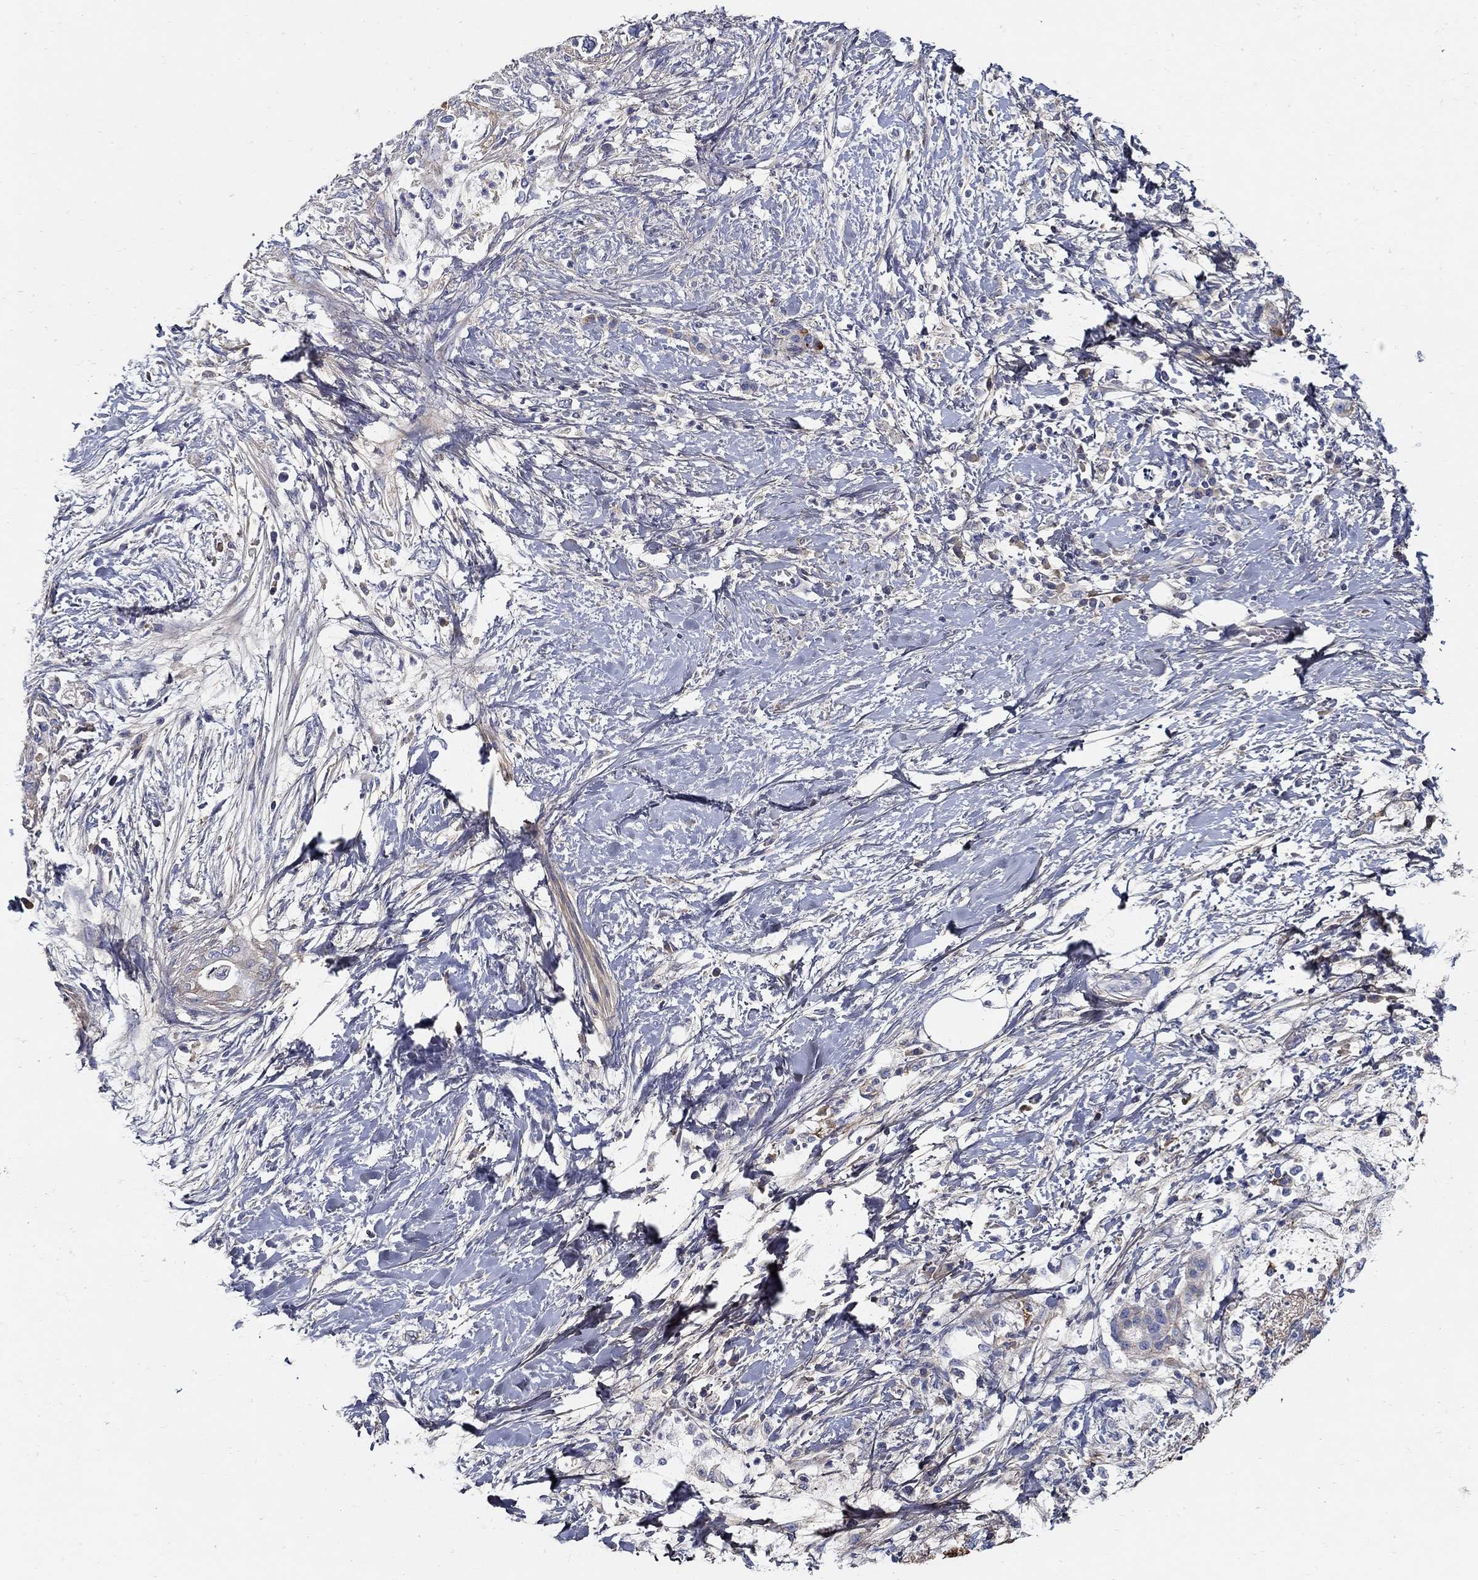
{"staining": {"intensity": "negative", "quantity": "none", "location": "none"}, "tissue": "pancreatic cancer", "cell_type": "Tumor cells", "image_type": "cancer", "snomed": [{"axis": "morphology", "description": "Normal tissue, NOS"}, {"axis": "morphology", "description": "Adenocarcinoma, NOS"}, {"axis": "topography", "description": "Pancreas"}, {"axis": "topography", "description": "Duodenum"}], "caption": "Immunohistochemical staining of adenocarcinoma (pancreatic) exhibits no significant staining in tumor cells.", "gene": "TGFBI", "patient": {"sex": "female", "age": 60}}